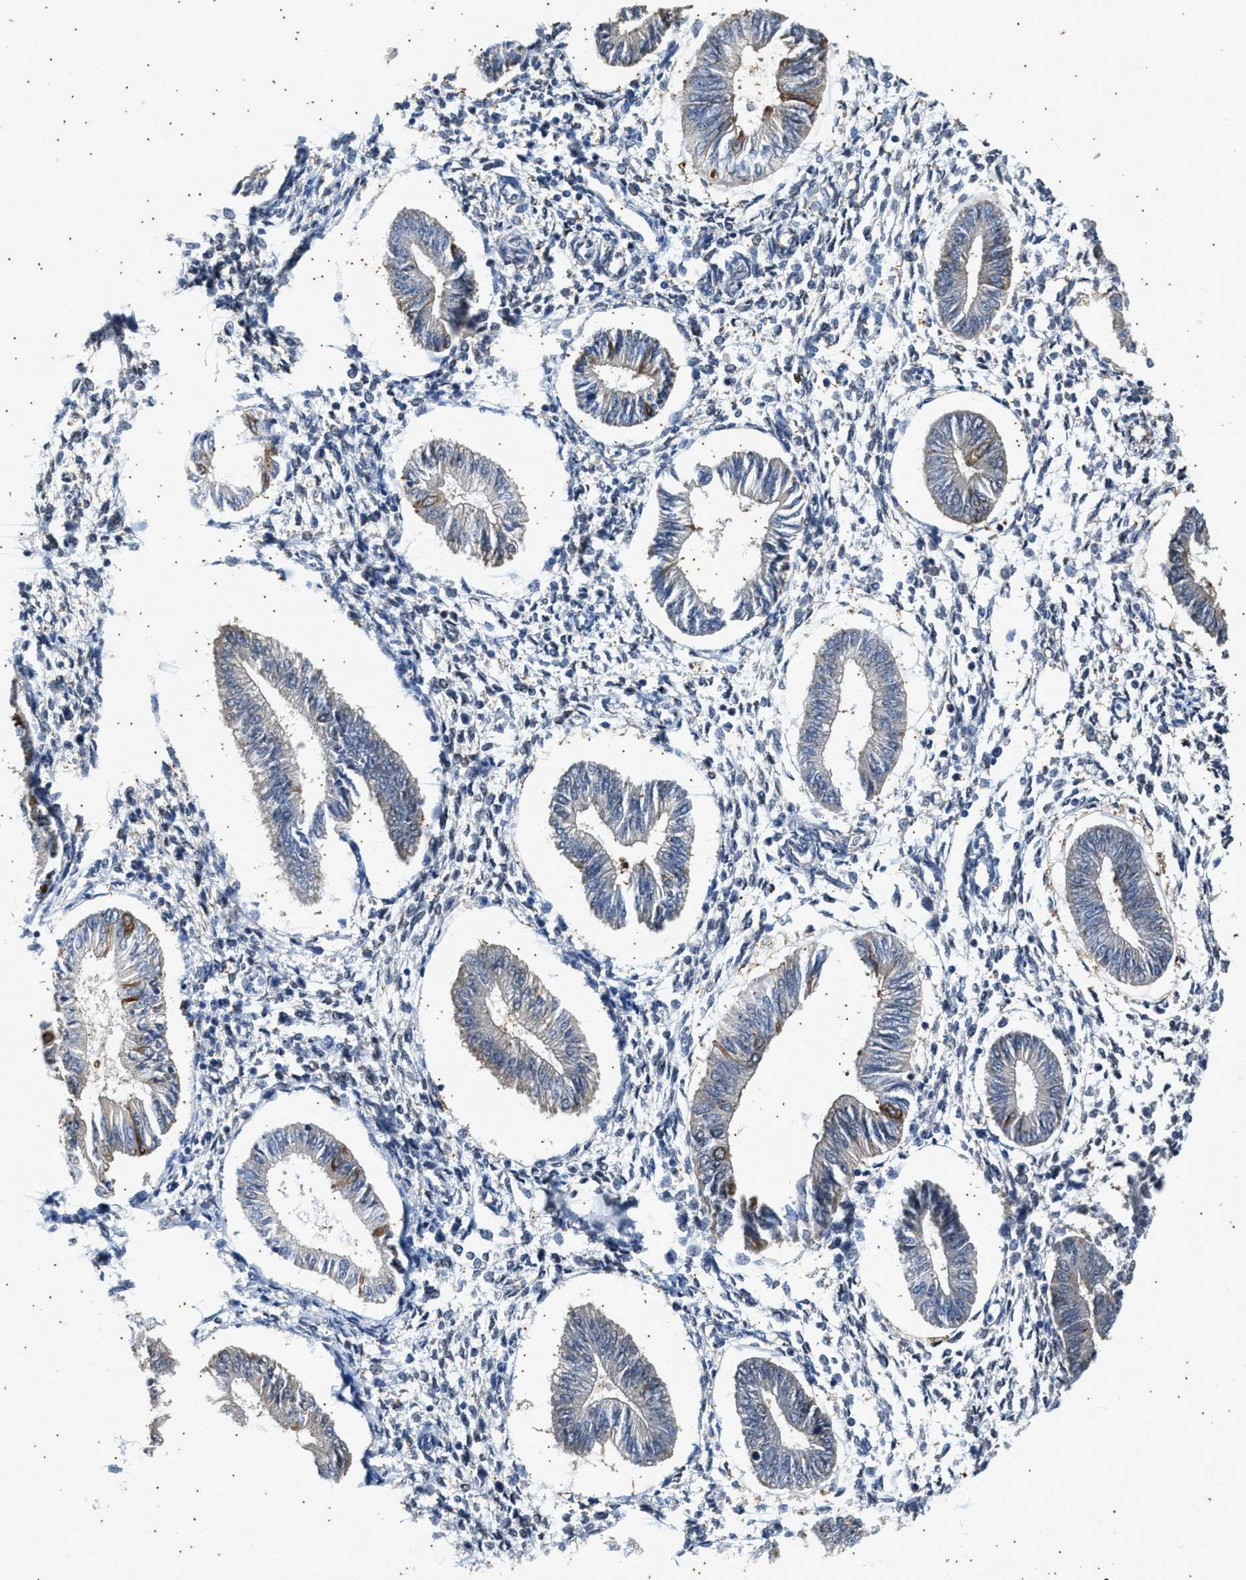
{"staining": {"intensity": "negative", "quantity": "none", "location": "none"}, "tissue": "endometrium", "cell_type": "Cells in endometrial stroma", "image_type": "normal", "snomed": [{"axis": "morphology", "description": "Normal tissue, NOS"}, {"axis": "topography", "description": "Endometrium"}], "caption": "Human endometrium stained for a protein using IHC displays no staining in cells in endometrial stroma.", "gene": "COX19", "patient": {"sex": "female", "age": 50}}